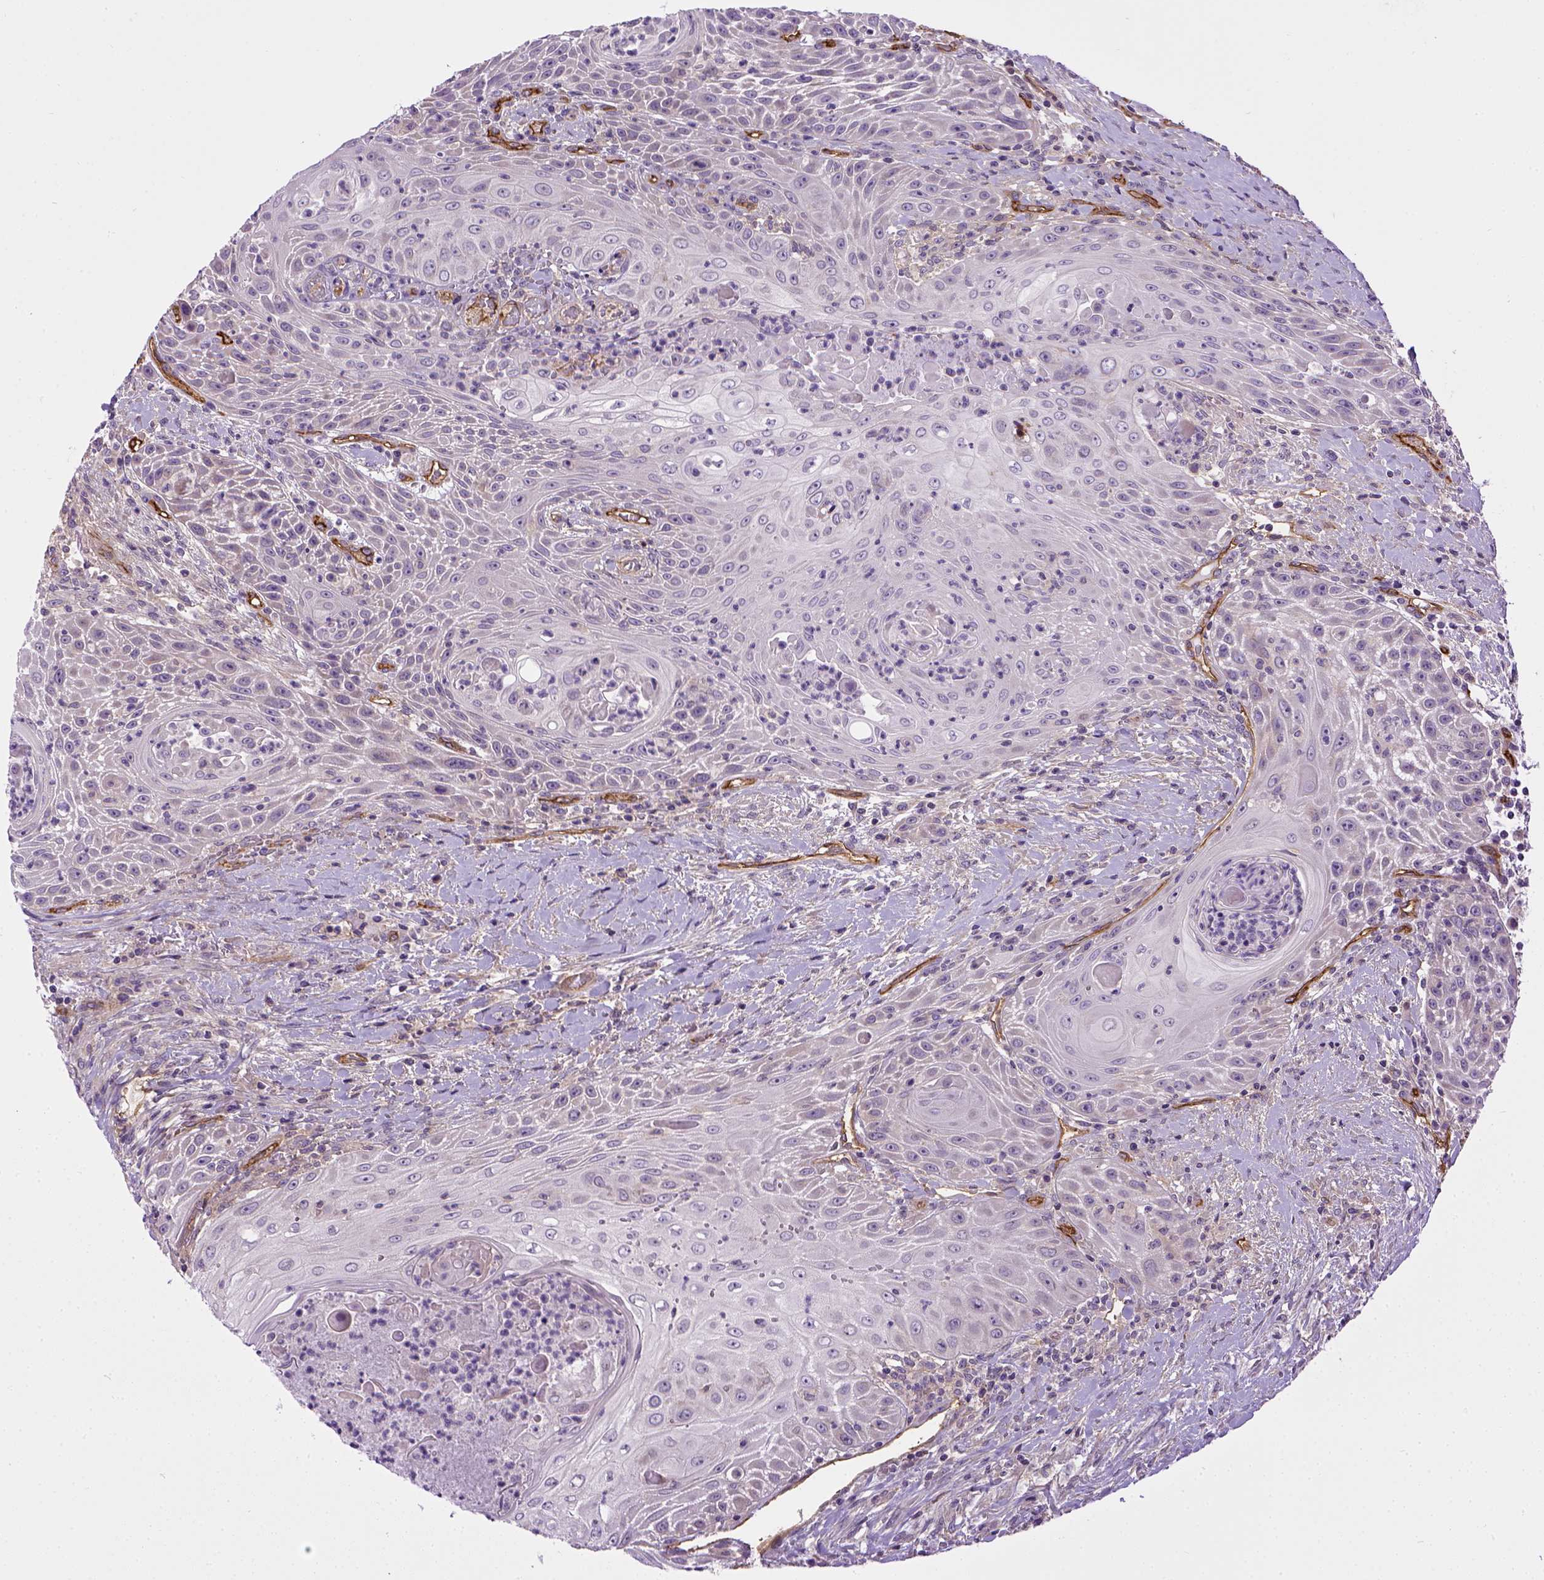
{"staining": {"intensity": "negative", "quantity": "none", "location": "none"}, "tissue": "head and neck cancer", "cell_type": "Tumor cells", "image_type": "cancer", "snomed": [{"axis": "morphology", "description": "Squamous cell carcinoma, NOS"}, {"axis": "topography", "description": "Head-Neck"}], "caption": "Human head and neck cancer stained for a protein using immunohistochemistry (IHC) displays no positivity in tumor cells.", "gene": "ENG", "patient": {"sex": "male", "age": 69}}